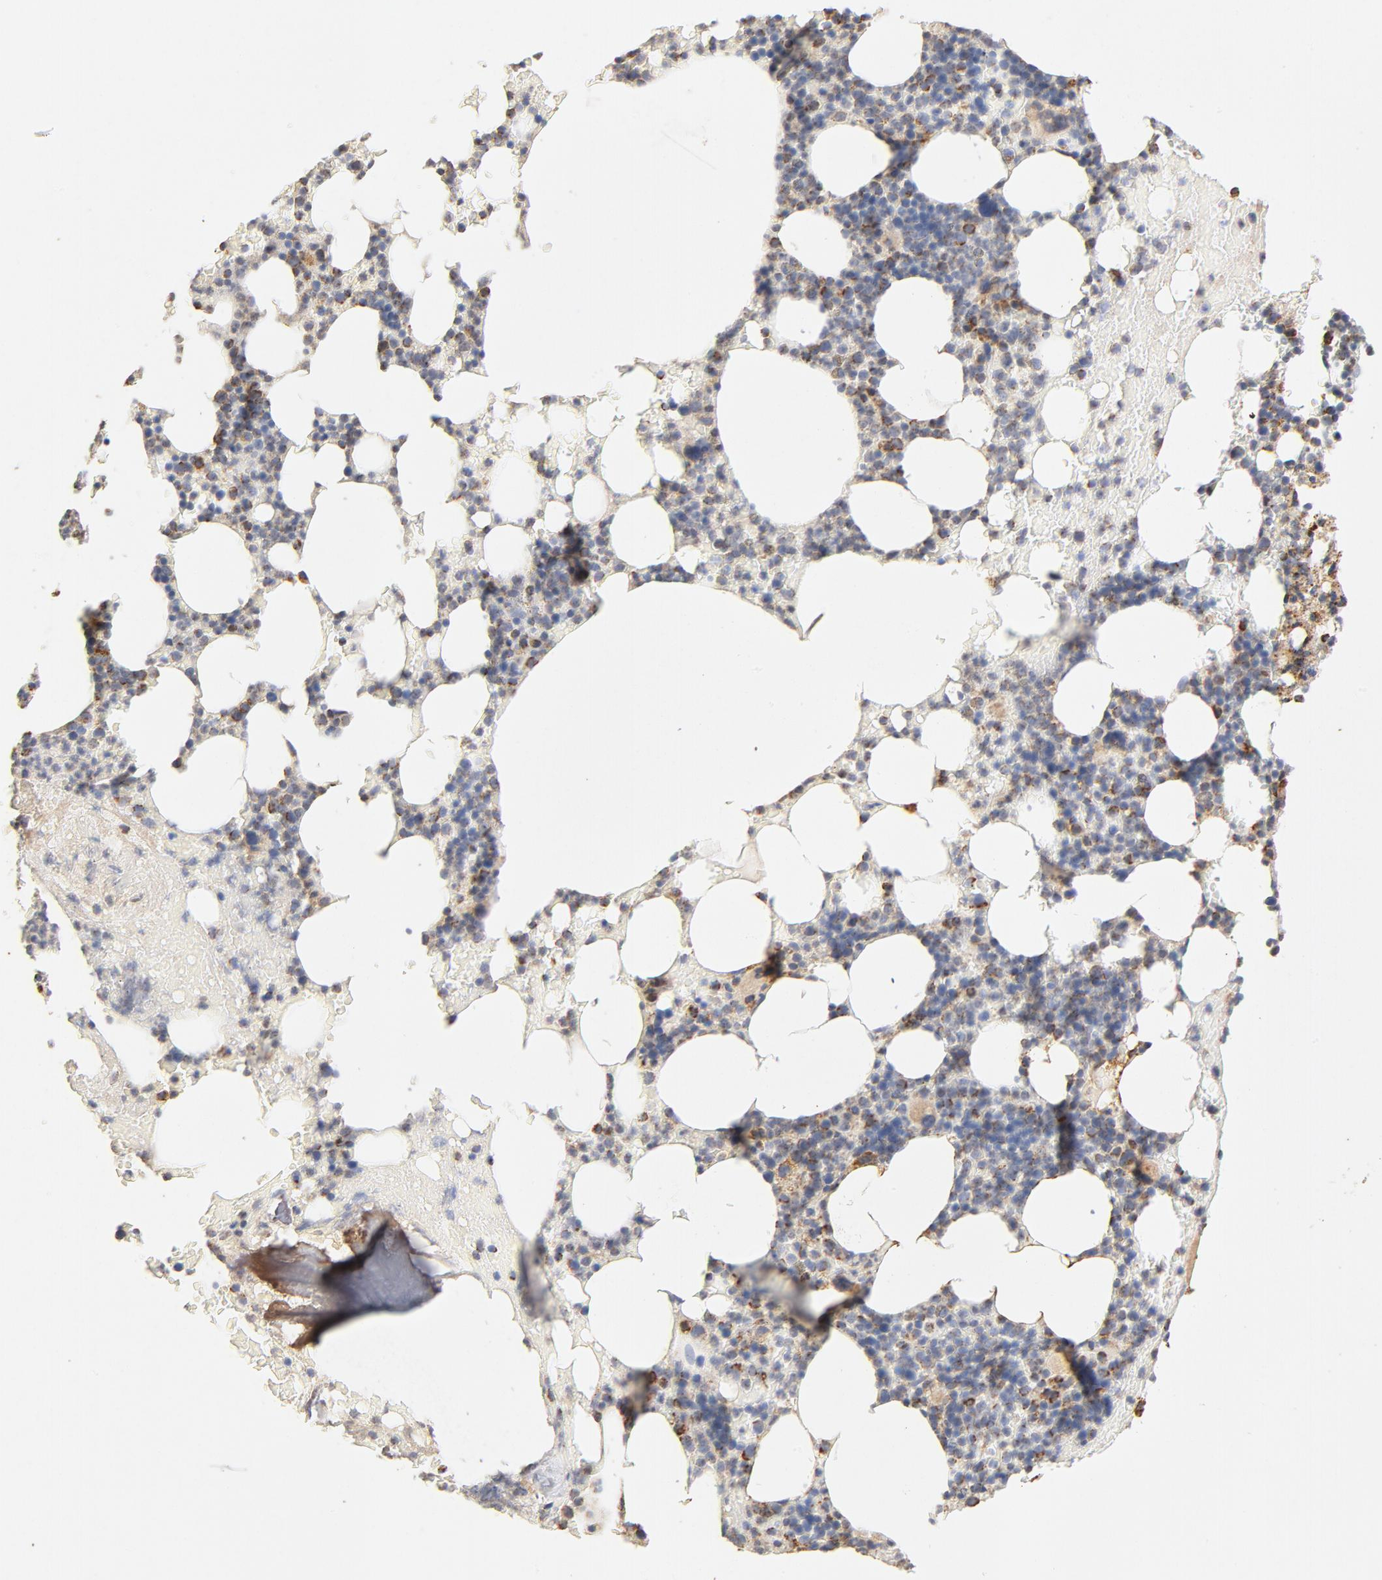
{"staining": {"intensity": "moderate", "quantity": "25%-75%", "location": "cytoplasmic/membranous"}, "tissue": "bone marrow", "cell_type": "Hematopoietic cells", "image_type": "normal", "snomed": [{"axis": "morphology", "description": "Normal tissue, NOS"}, {"axis": "topography", "description": "Bone marrow"}], "caption": "Moderate cytoplasmic/membranous expression is present in approximately 25%-75% of hematopoietic cells in normal bone marrow. Nuclei are stained in blue.", "gene": "COX4I1", "patient": {"sex": "female", "age": 66}}